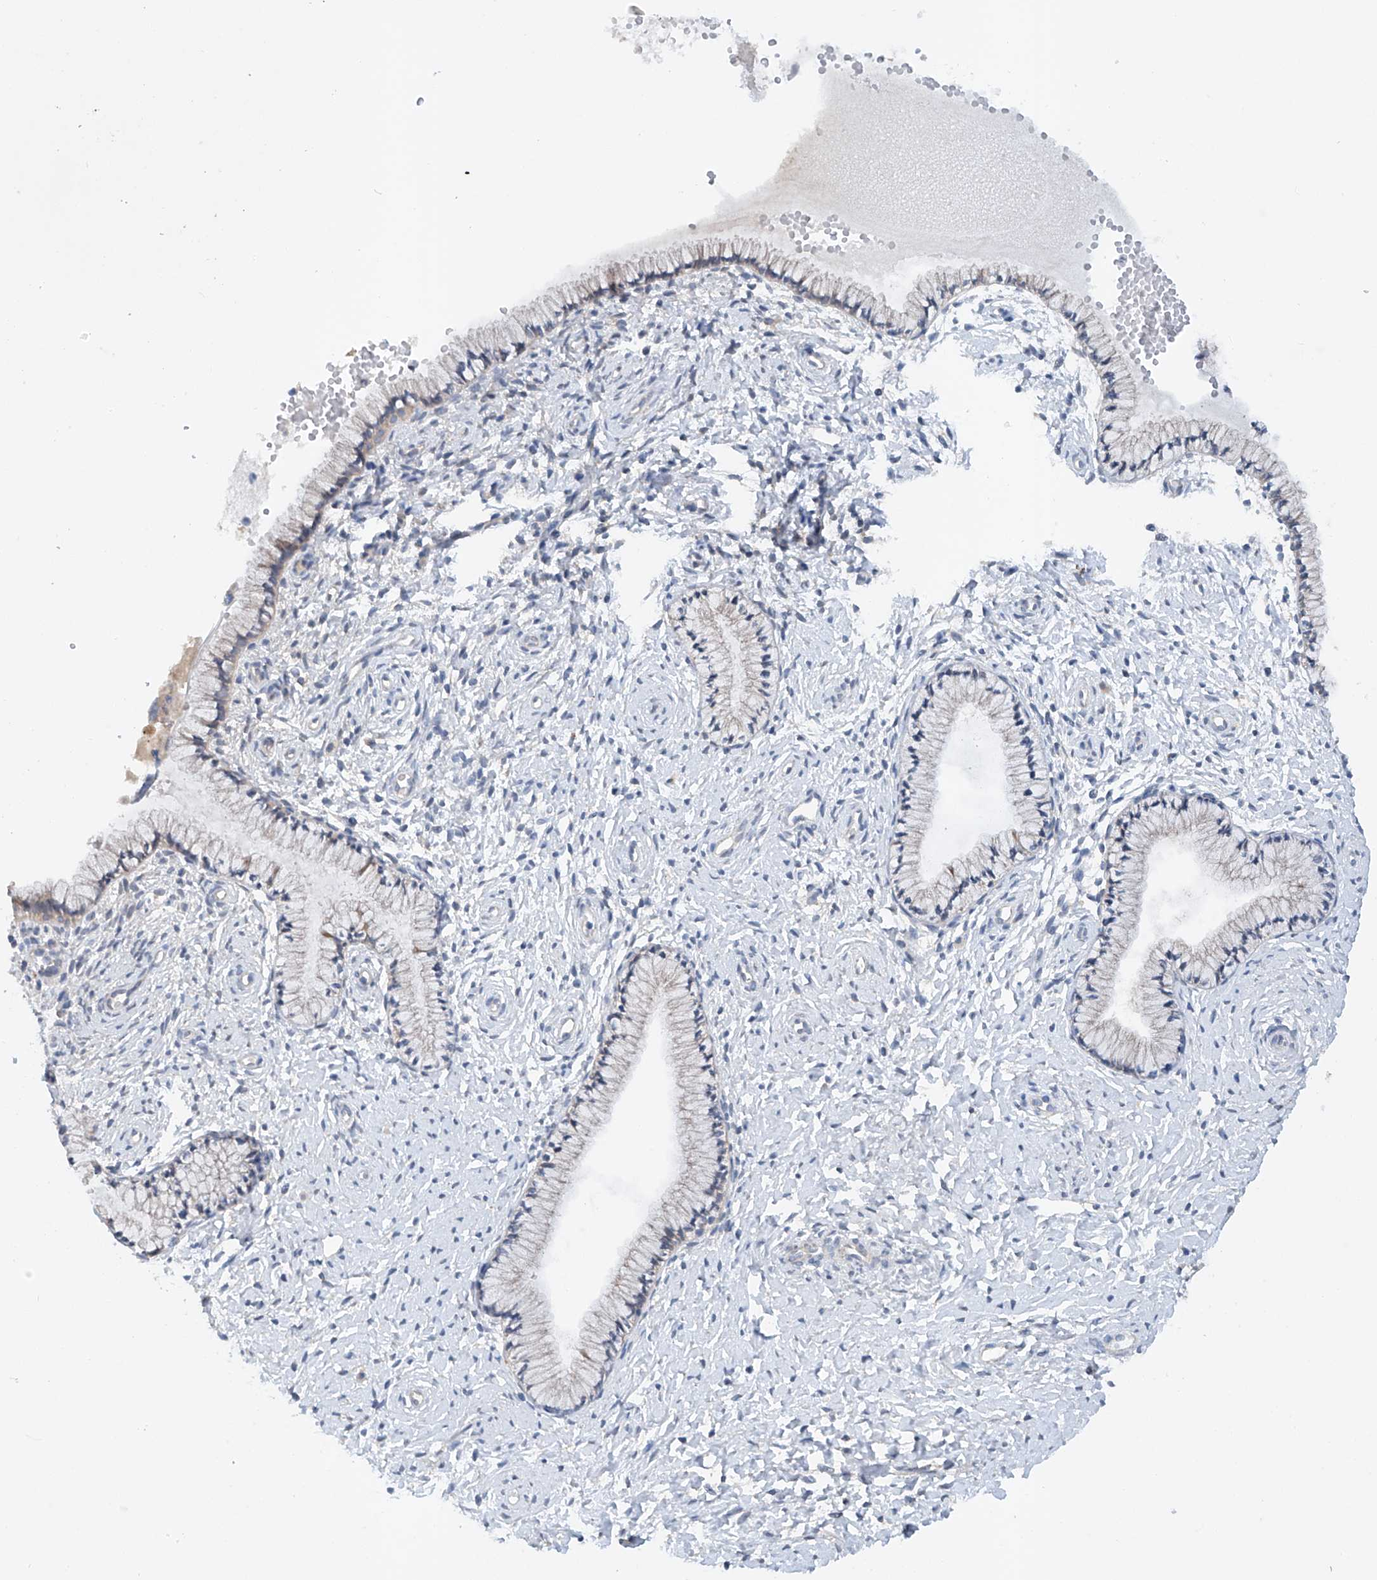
{"staining": {"intensity": "weak", "quantity": "<25%", "location": "cytoplasmic/membranous"}, "tissue": "cervix", "cell_type": "Glandular cells", "image_type": "normal", "snomed": [{"axis": "morphology", "description": "Normal tissue, NOS"}, {"axis": "topography", "description": "Cervix"}], "caption": "The immunohistochemistry photomicrograph has no significant positivity in glandular cells of cervix.", "gene": "CEP85L", "patient": {"sex": "female", "age": 33}}